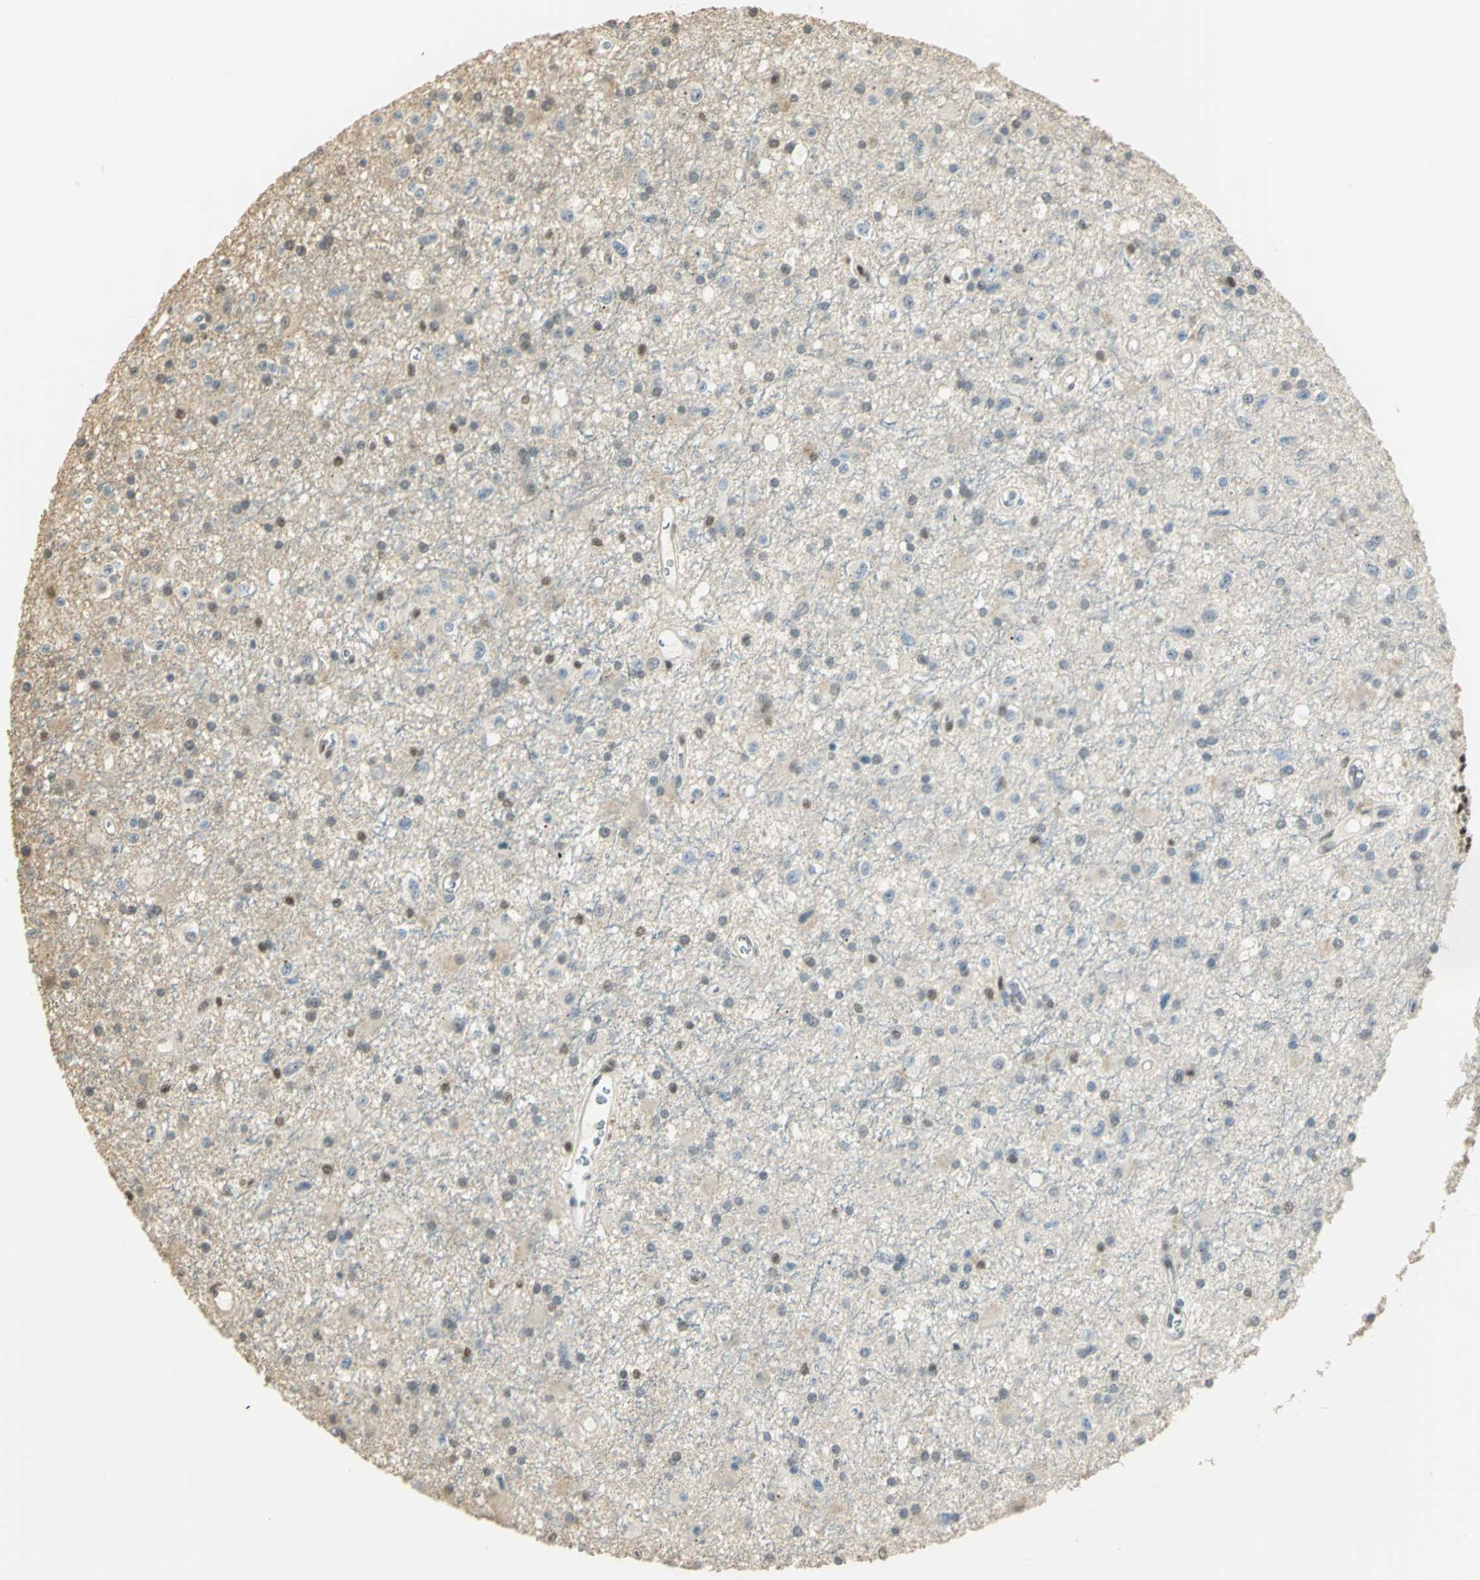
{"staining": {"intensity": "weak", "quantity": "25%-75%", "location": "cytoplasmic/membranous,nuclear"}, "tissue": "glioma", "cell_type": "Tumor cells", "image_type": "cancer", "snomed": [{"axis": "morphology", "description": "Glioma, malignant, Low grade"}, {"axis": "topography", "description": "Brain"}], "caption": "Immunohistochemical staining of human malignant low-grade glioma exhibits weak cytoplasmic/membranous and nuclear protein staining in about 25%-75% of tumor cells.", "gene": "ELF1", "patient": {"sex": "male", "age": 58}}